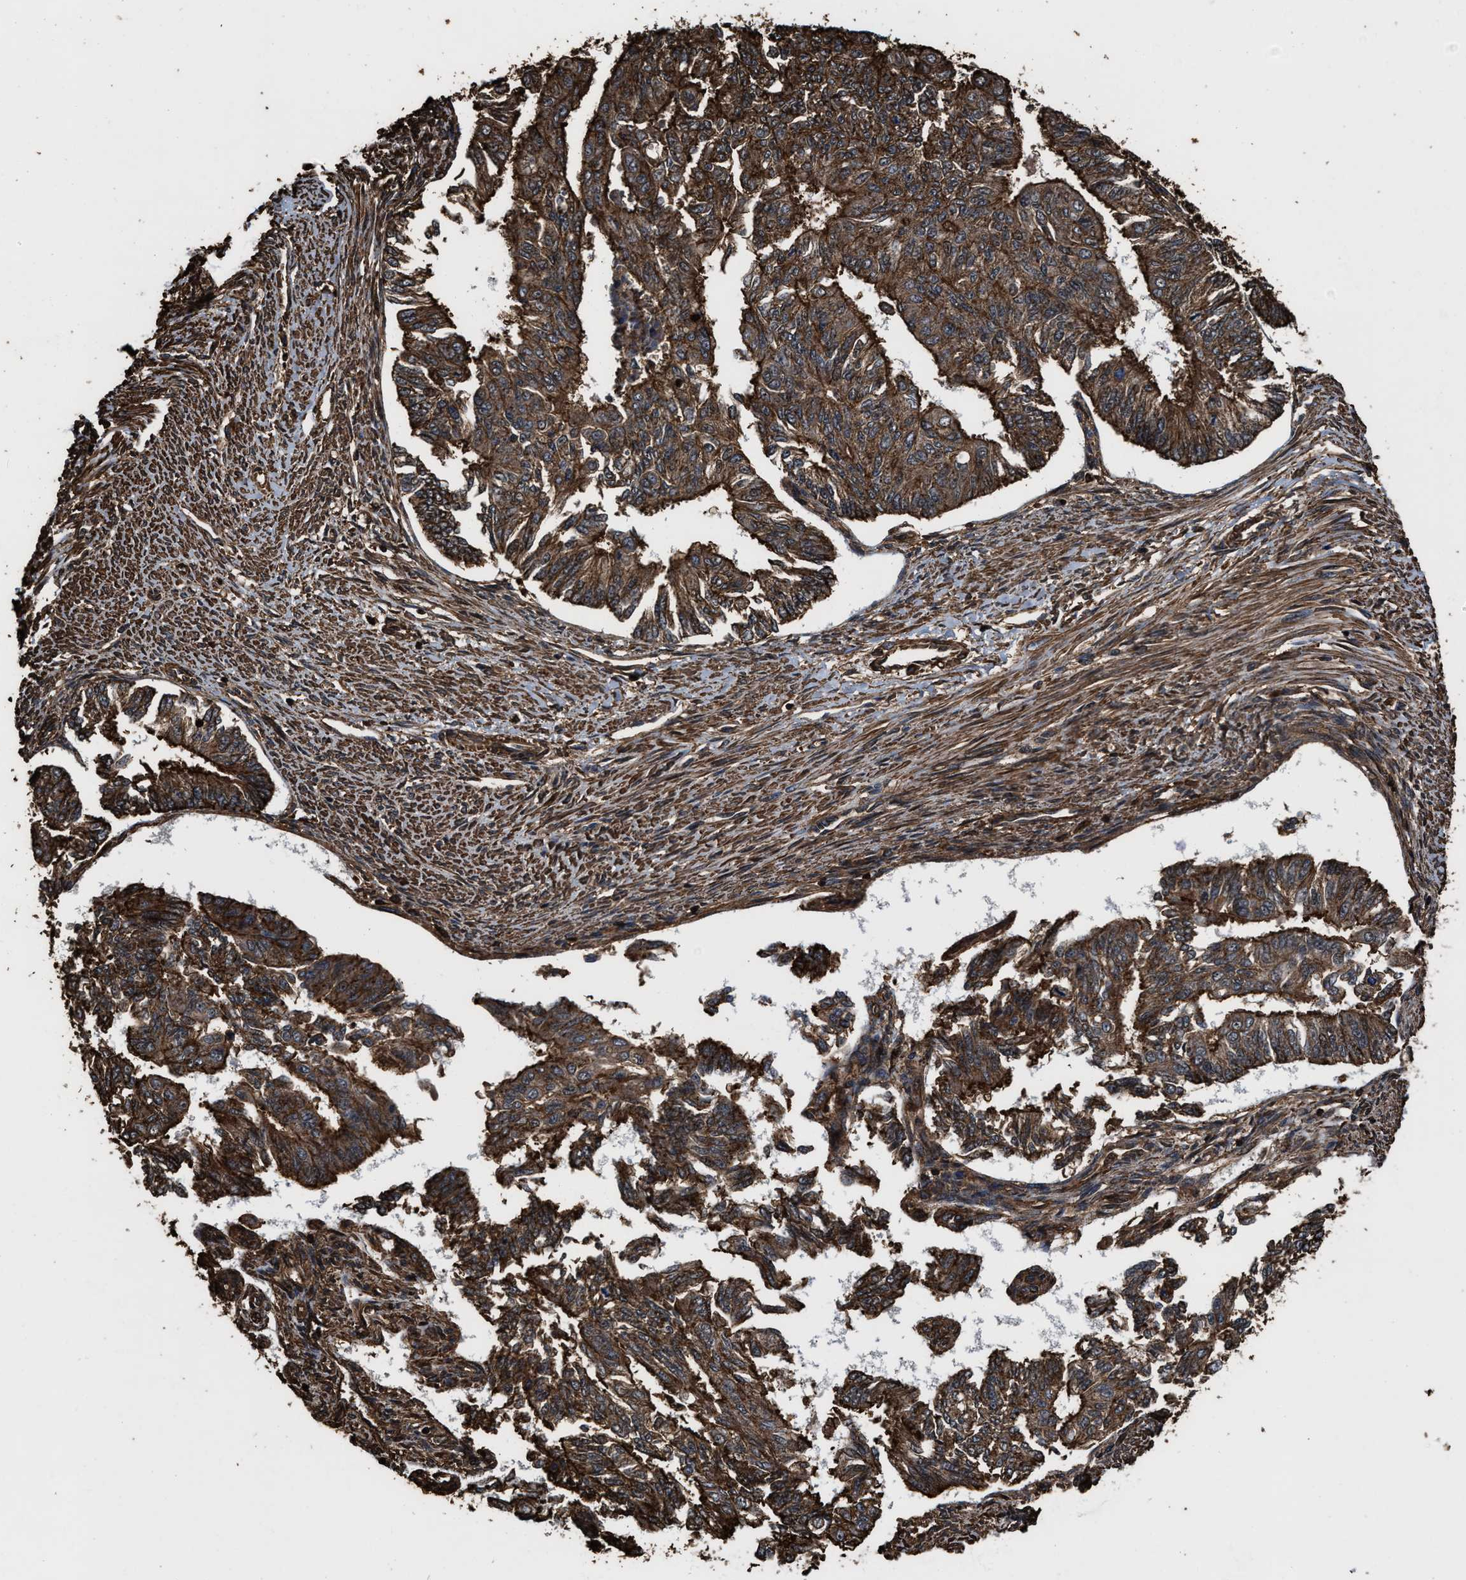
{"staining": {"intensity": "strong", "quantity": ">75%", "location": "cytoplasmic/membranous"}, "tissue": "endometrial cancer", "cell_type": "Tumor cells", "image_type": "cancer", "snomed": [{"axis": "morphology", "description": "Adenocarcinoma, NOS"}, {"axis": "topography", "description": "Endometrium"}], "caption": "This histopathology image exhibits IHC staining of human endometrial cancer (adenocarcinoma), with high strong cytoplasmic/membranous expression in approximately >75% of tumor cells.", "gene": "KBTBD2", "patient": {"sex": "female", "age": 32}}